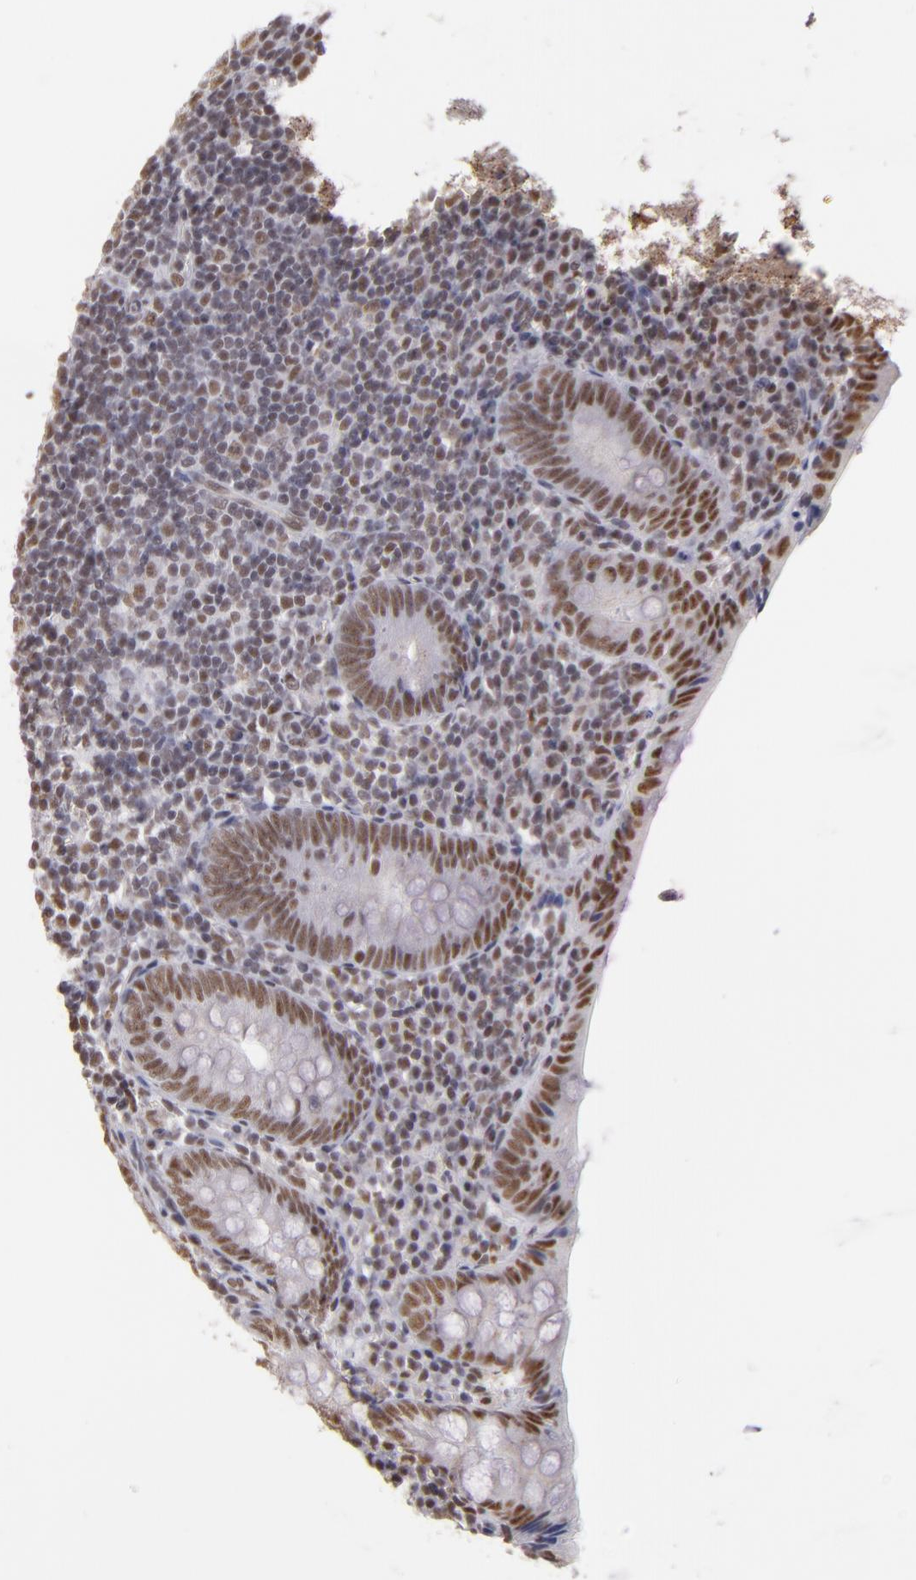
{"staining": {"intensity": "moderate", "quantity": ">75%", "location": "nuclear"}, "tissue": "appendix", "cell_type": "Glandular cells", "image_type": "normal", "snomed": [{"axis": "morphology", "description": "Normal tissue, NOS"}, {"axis": "topography", "description": "Appendix"}], "caption": "A high-resolution image shows immunohistochemistry (IHC) staining of unremarkable appendix, which demonstrates moderate nuclear positivity in about >75% of glandular cells. (brown staining indicates protein expression, while blue staining denotes nuclei).", "gene": "INTS6", "patient": {"sex": "female", "age": 10}}